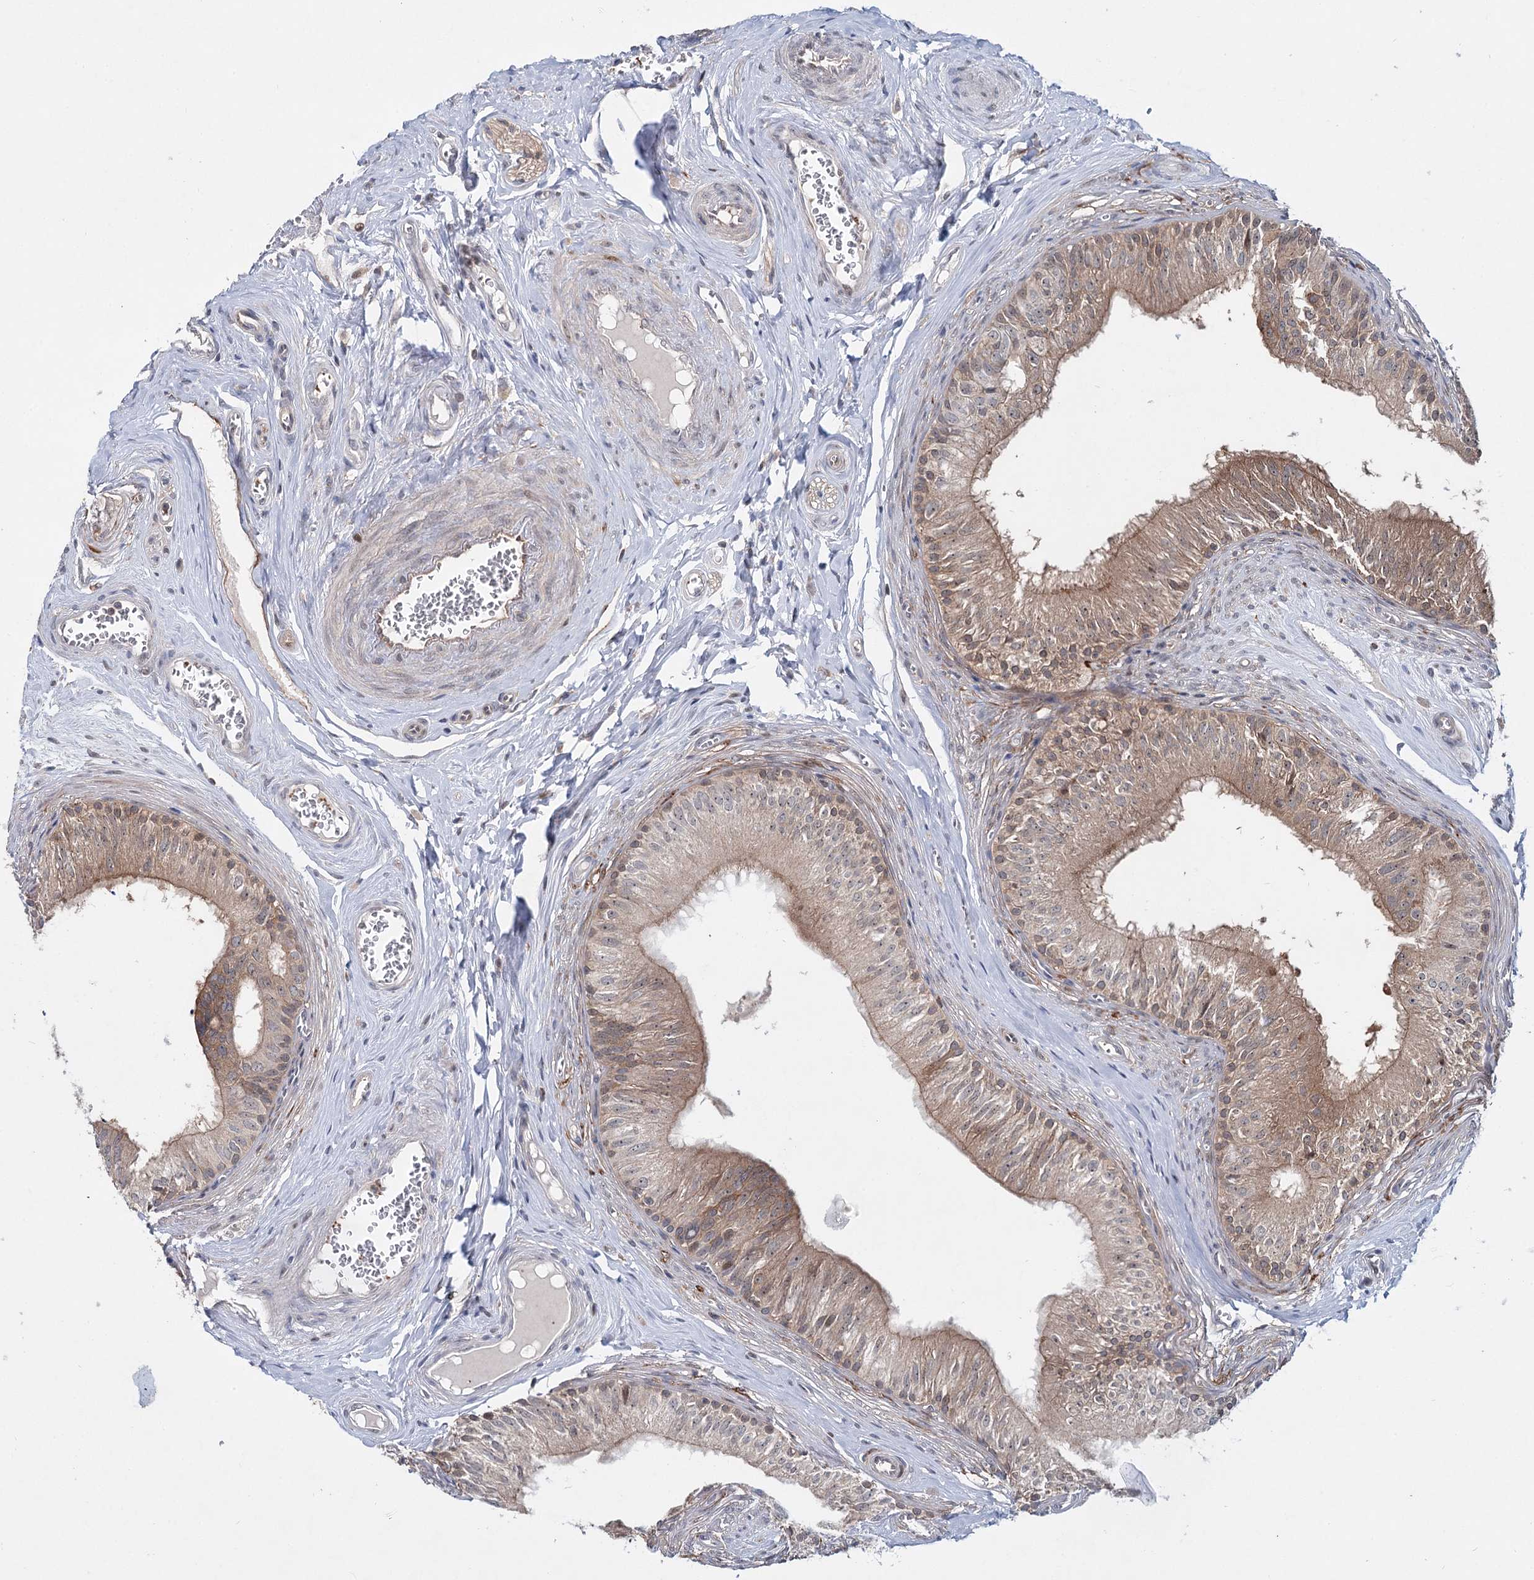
{"staining": {"intensity": "moderate", "quantity": ">75%", "location": "cytoplasmic/membranous"}, "tissue": "epididymis", "cell_type": "Glandular cells", "image_type": "normal", "snomed": [{"axis": "morphology", "description": "Normal tissue, NOS"}, {"axis": "topography", "description": "Epididymis"}], "caption": "An image of epididymis stained for a protein displays moderate cytoplasmic/membranous brown staining in glandular cells. (brown staining indicates protein expression, while blue staining denotes nuclei).", "gene": "WDR44", "patient": {"sex": "male", "age": 46}}